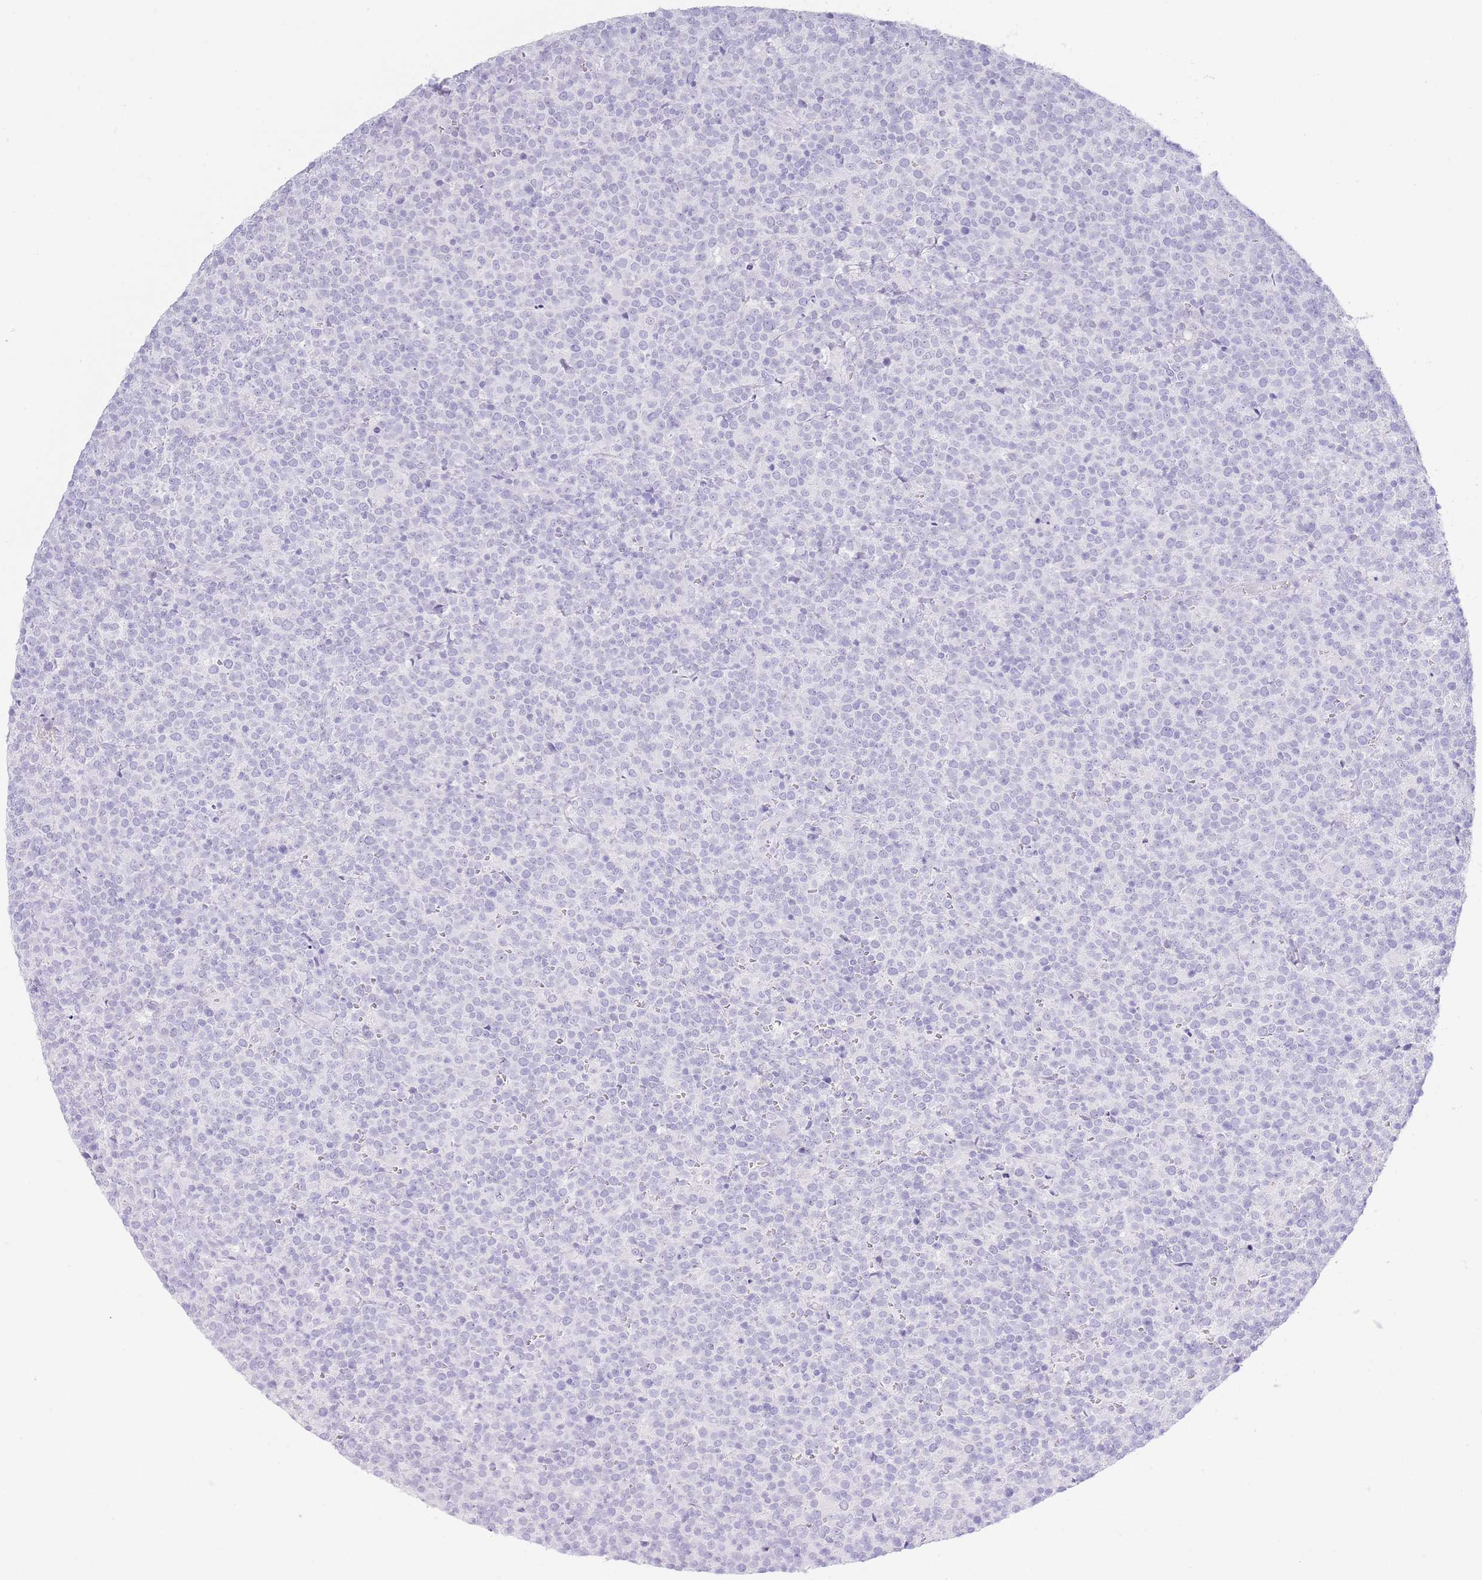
{"staining": {"intensity": "negative", "quantity": "none", "location": "none"}, "tissue": "lymphoma", "cell_type": "Tumor cells", "image_type": "cancer", "snomed": [{"axis": "morphology", "description": "Malignant lymphoma, non-Hodgkin's type, High grade"}, {"axis": "topography", "description": "Lymph node"}], "caption": "The photomicrograph exhibits no staining of tumor cells in lymphoma. (DAB (3,3'-diaminobenzidine) immunohistochemistry (IHC), high magnification).", "gene": "PKLR", "patient": {"sex": "male", "age": 61}}